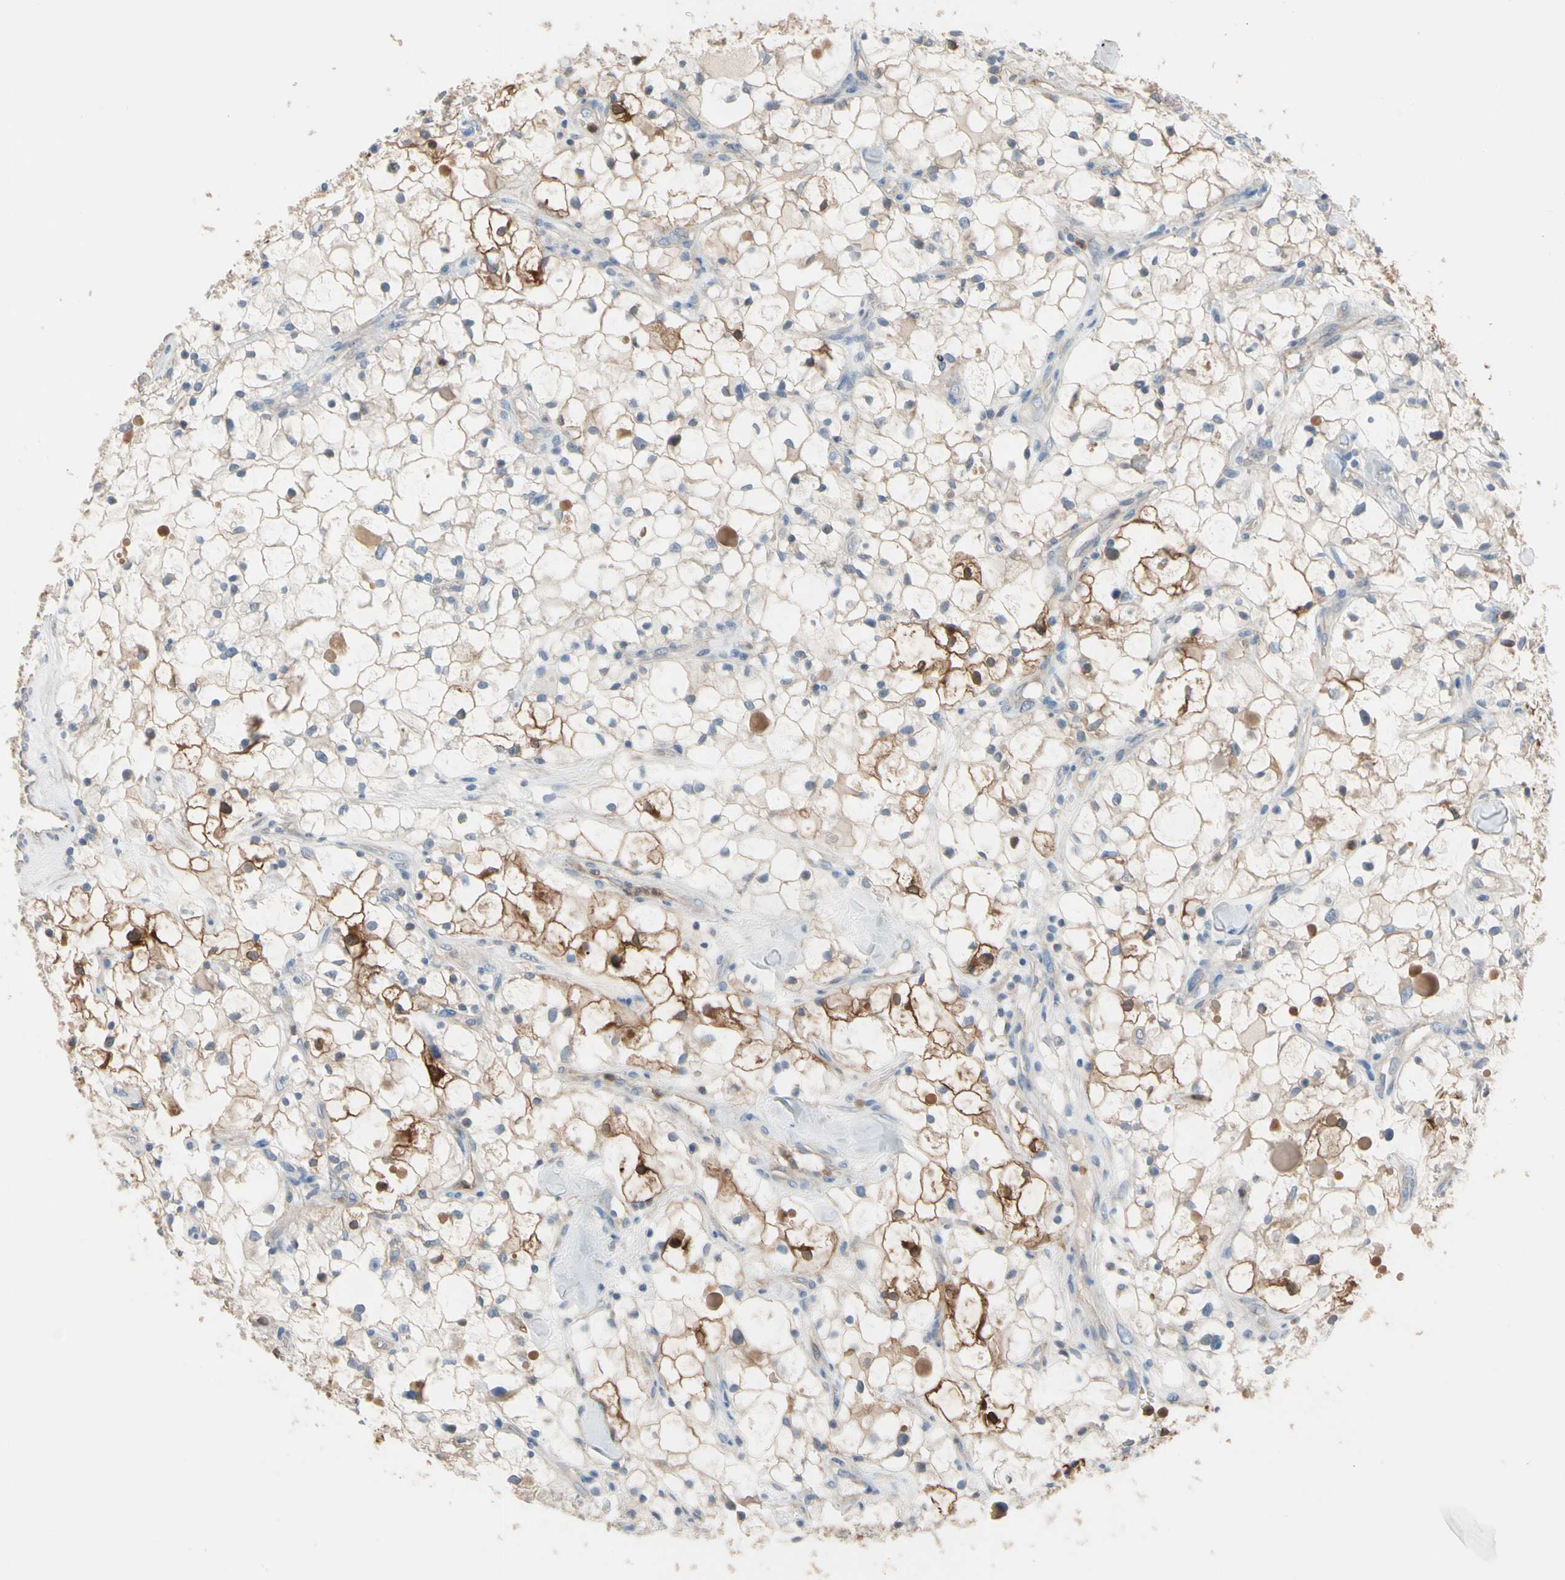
{"staining": {"intensity": "strong", "quantity": "<25%", "location": "cytoplasmic/membranous,nuclear"}, "tissue": "renal cancer", "cell_type": "Tumor cells", "image_type": "cancer", "snomed": [{"axis": "morphology", "description": "Adenocarcinoma, NOS"}, {"axis": "topography", "description": "Kidney"}], "caption": "Human renal adenocarcinoma stained for a protein (brown) demonstrates strong cytoplasmic/membranous and nuclear positive staining in approximately <25% of tumor cells.", "gene": "BBOX1", "patient": {"sex": "female", "age": 60}}